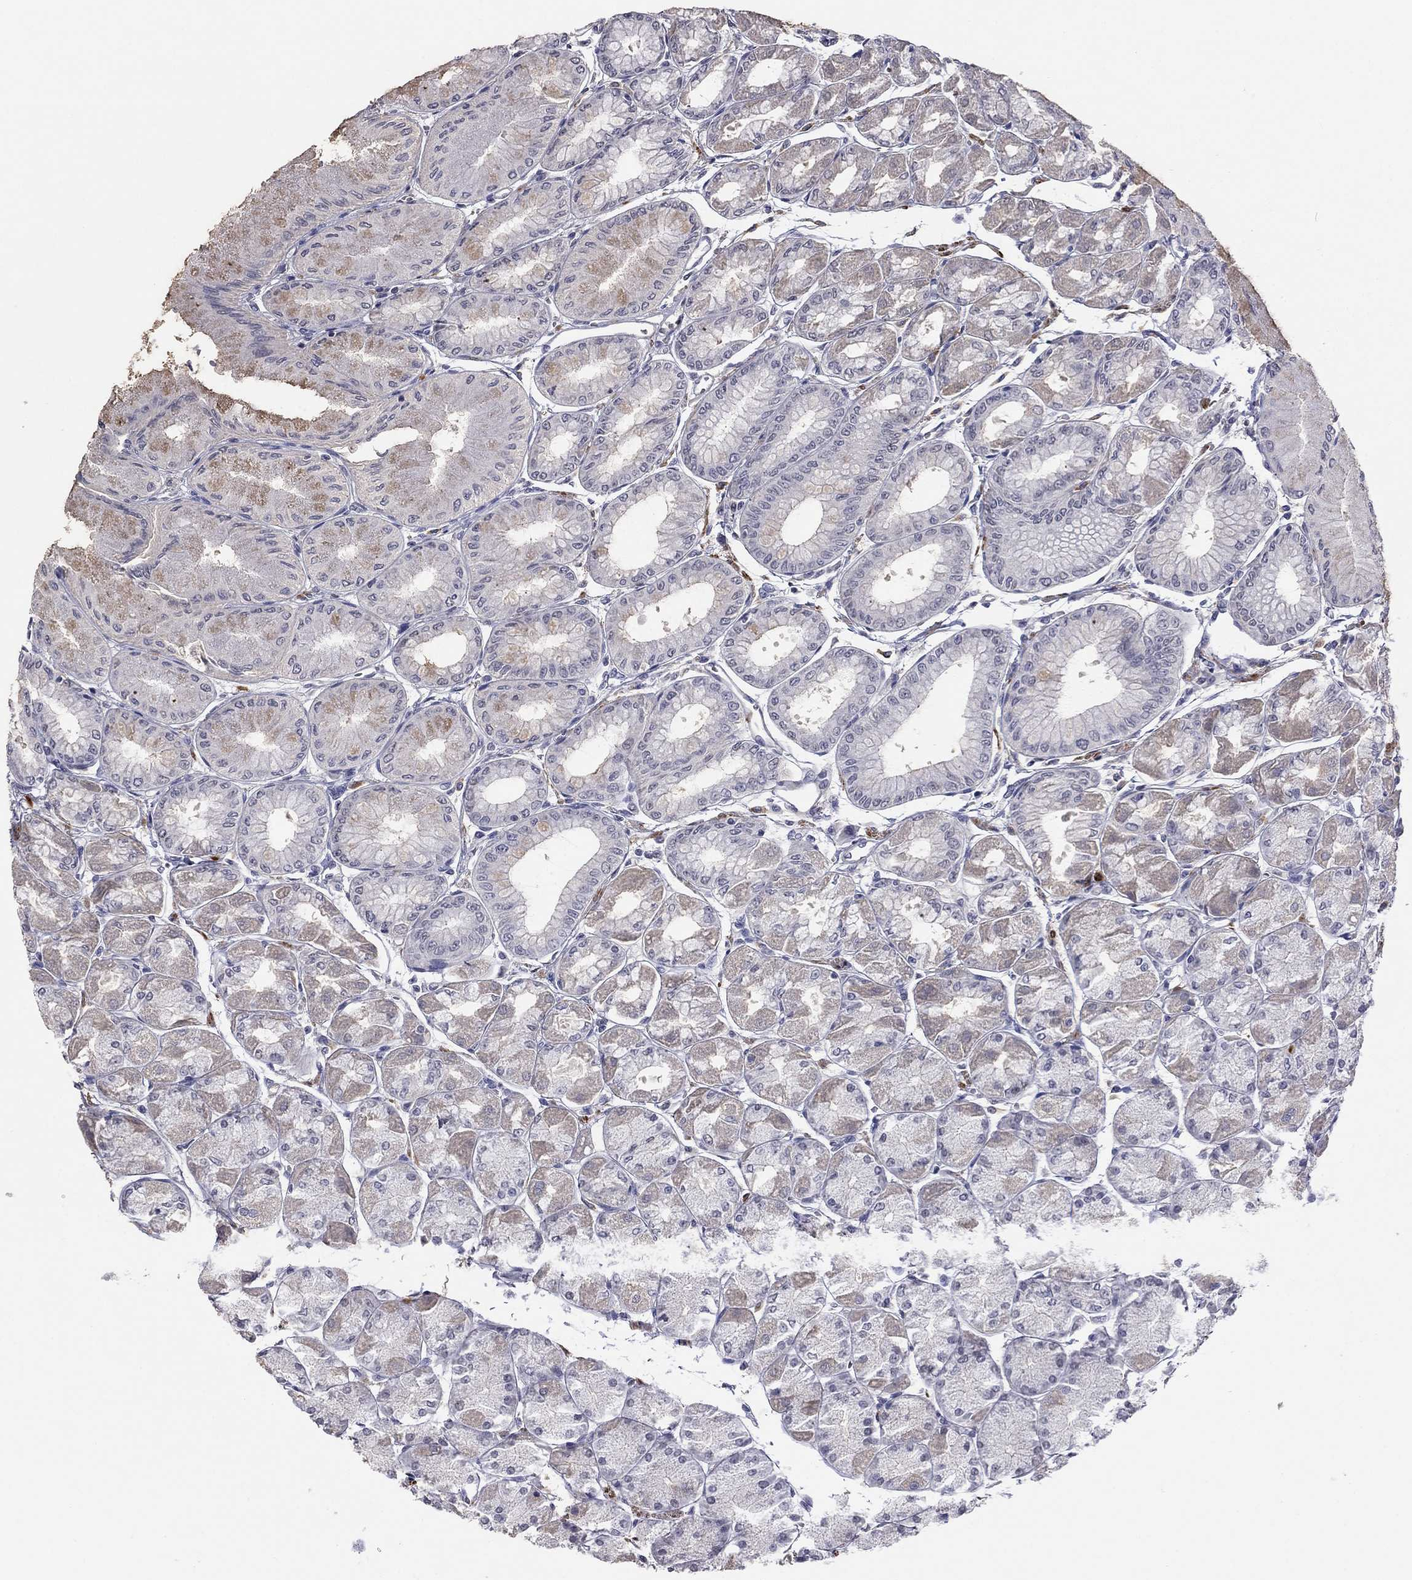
{"staining": {"intensity": "weak", "quantity": "25%-75%", "location": "cytoplasmic/membranous"}, "tissue": "stomach", "cell_type": "Glandular cells", "image_type": "normal", "snomed": [{"axis": "morphology", "description": "Normal tissue, NOS"}, {"axis": "topography", "description": "Stomach, upper"}], "caption": "Glandular cells reveal low levels of weak cytoplasmic/membranous expression in approximately 25%-75% of cells in benign stomach.", "gene": "IP6K3", "patient": {"sex": "male", "age": 60}}